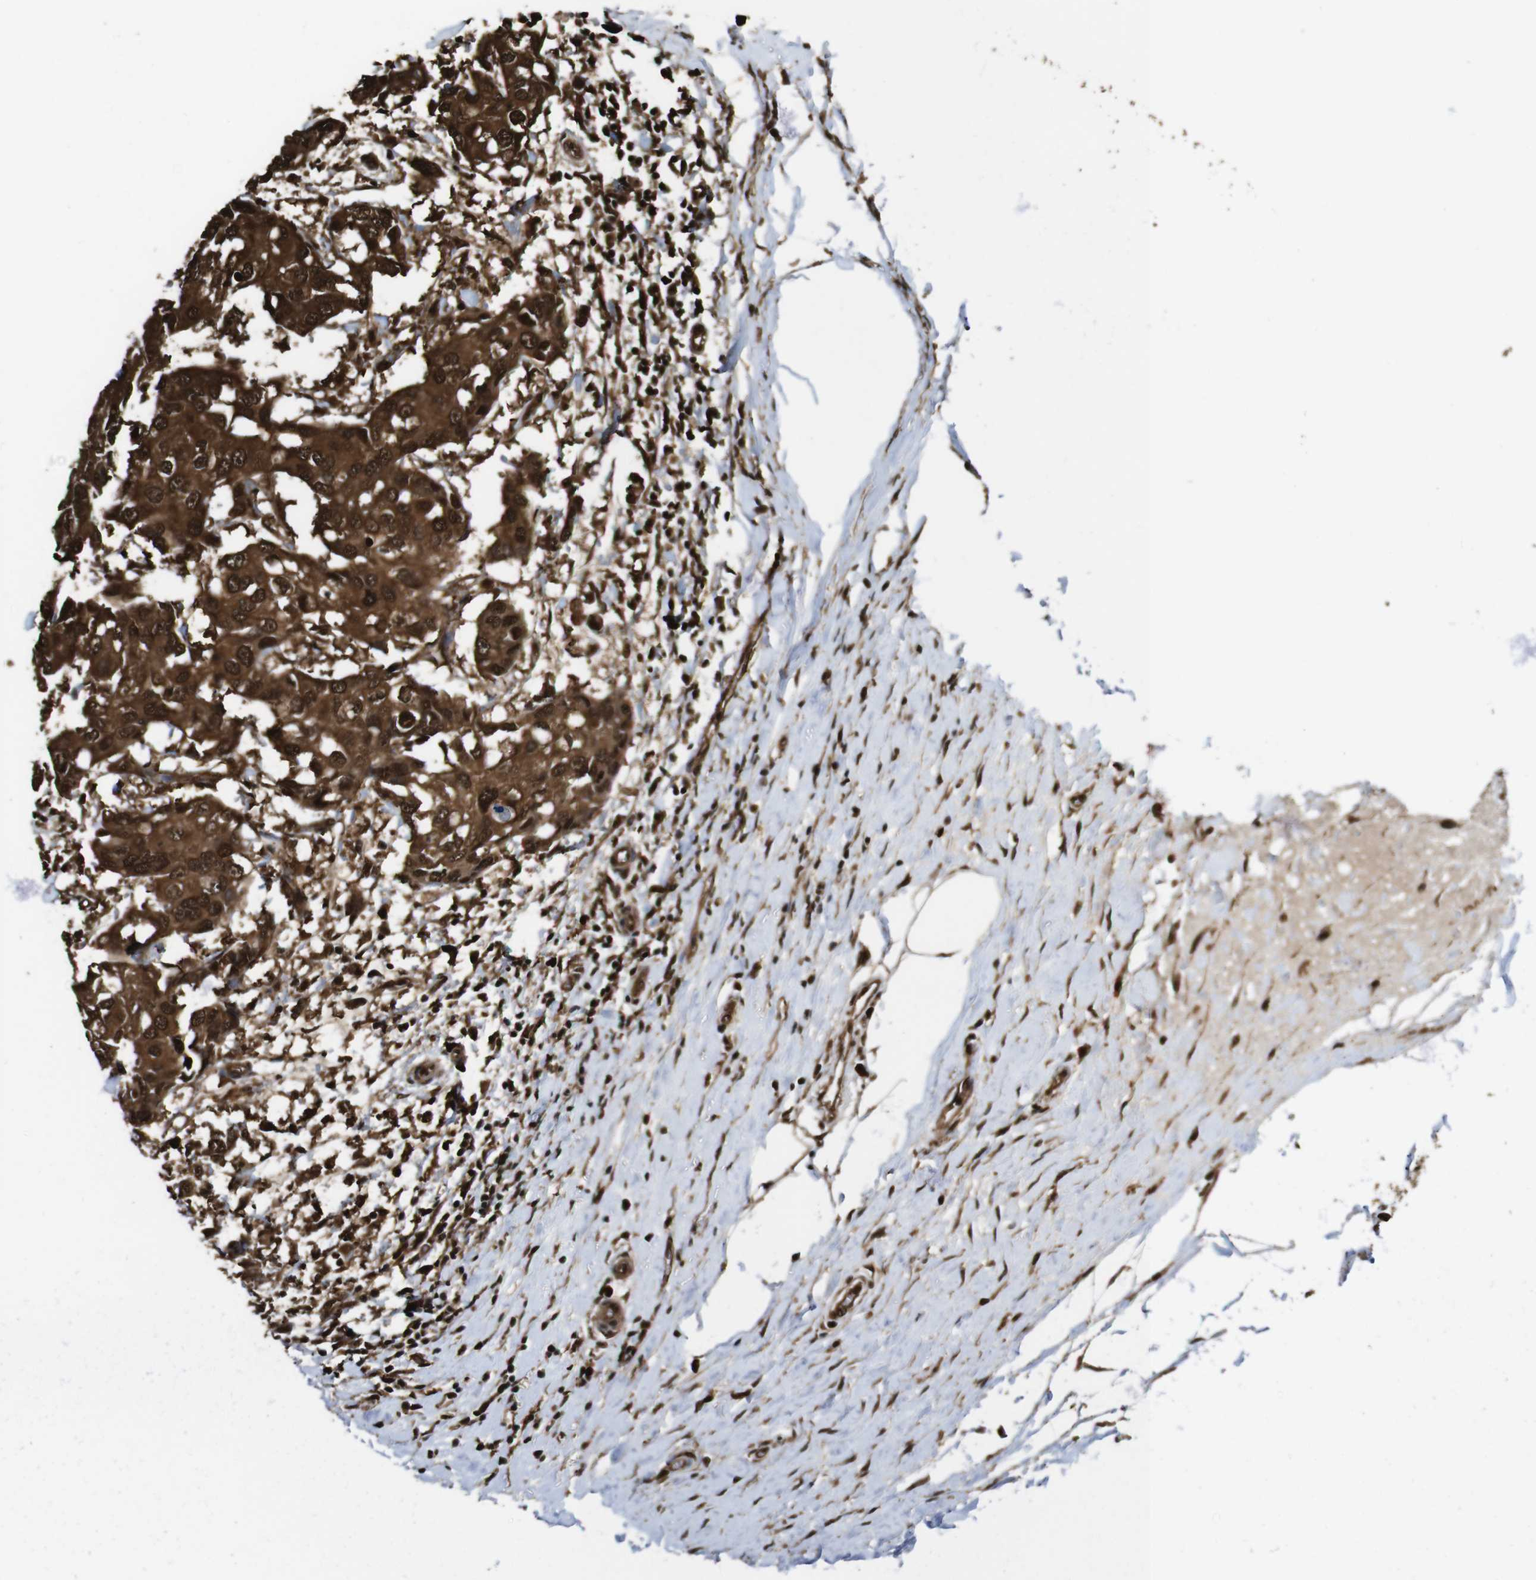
{"staining": {"intensity": "strong", "quantity": ">75%", "location": "cytoplasmic/membranous,nuclear"}, "tissue": "breast cancer", "cell_type": "Tumor cells", "image_type": "cancer", "snomed": [{"axis": "morphology", "description": "Duct carcinoma"}, {"axis": "topography", "description": "Breast"}], "caption": "Tumor cells reveal high levels of strong cytoplasmic/membranous and nuclear expression in about >75% of cells in human breast intraductal carcinoma. (brown staining indicates protein expression, while blue staining denotes nuclei).", "gene": "VCP", "patient": {"sex": "female", "age": 27}}